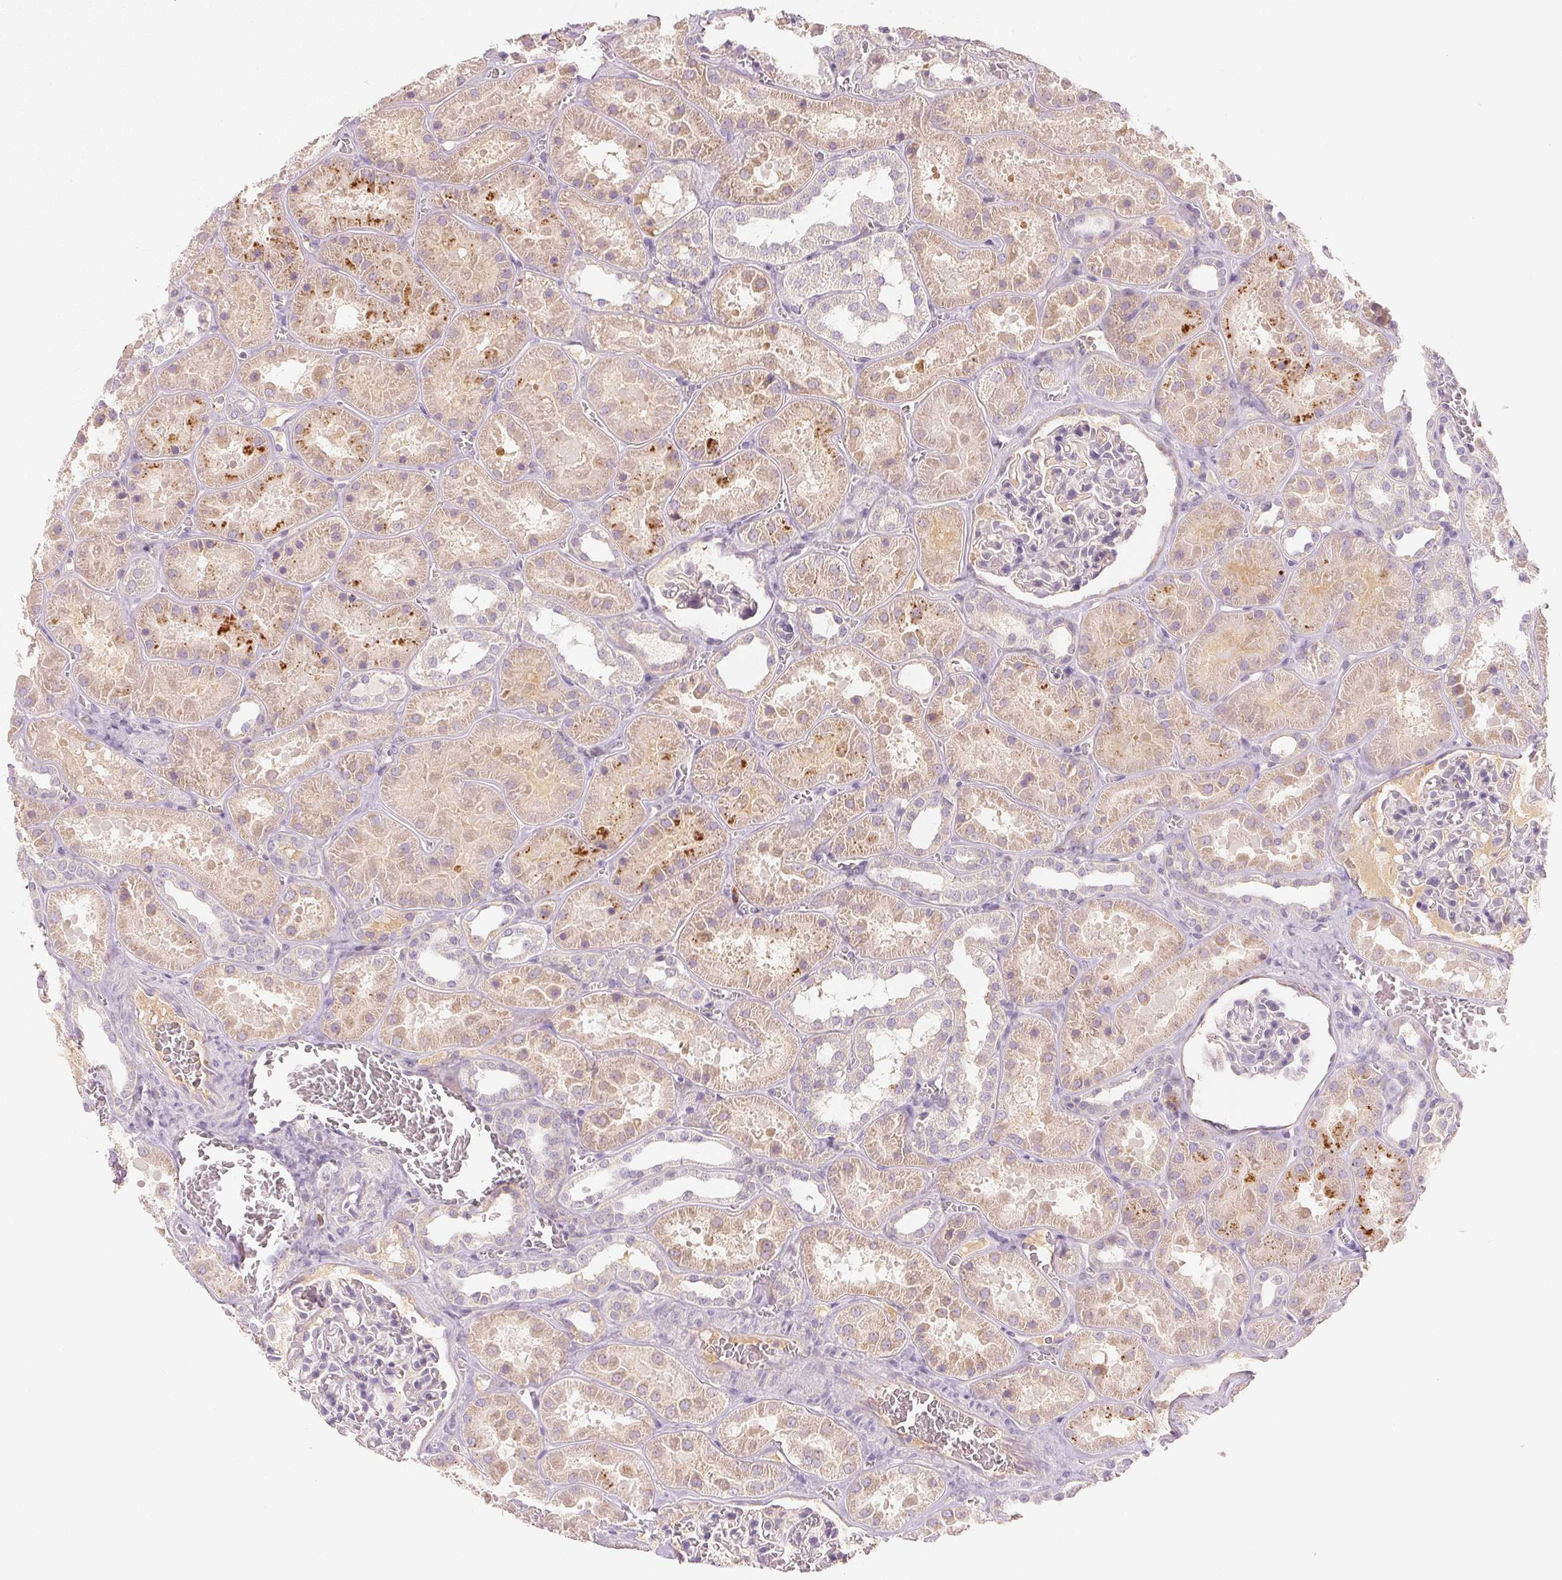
{"staining": {"intensity": "negative", "quantity": "none", "location": "none"}, "tissue": "kidney", "cell_type": "Cells in glomeruli", "image_type": "normal", "snomed": [{"axis": "morphology", "description": "Normal tissue, NOS"}, {"axis": "topography", "description": "Kidney"}], "caption": "This is an immunohistochemistry image of unremarkable human kidney. There is no staining in cells in glomeruli.", "gene": "RMDN2", "patient": {"sex": "female", "age": 41}}